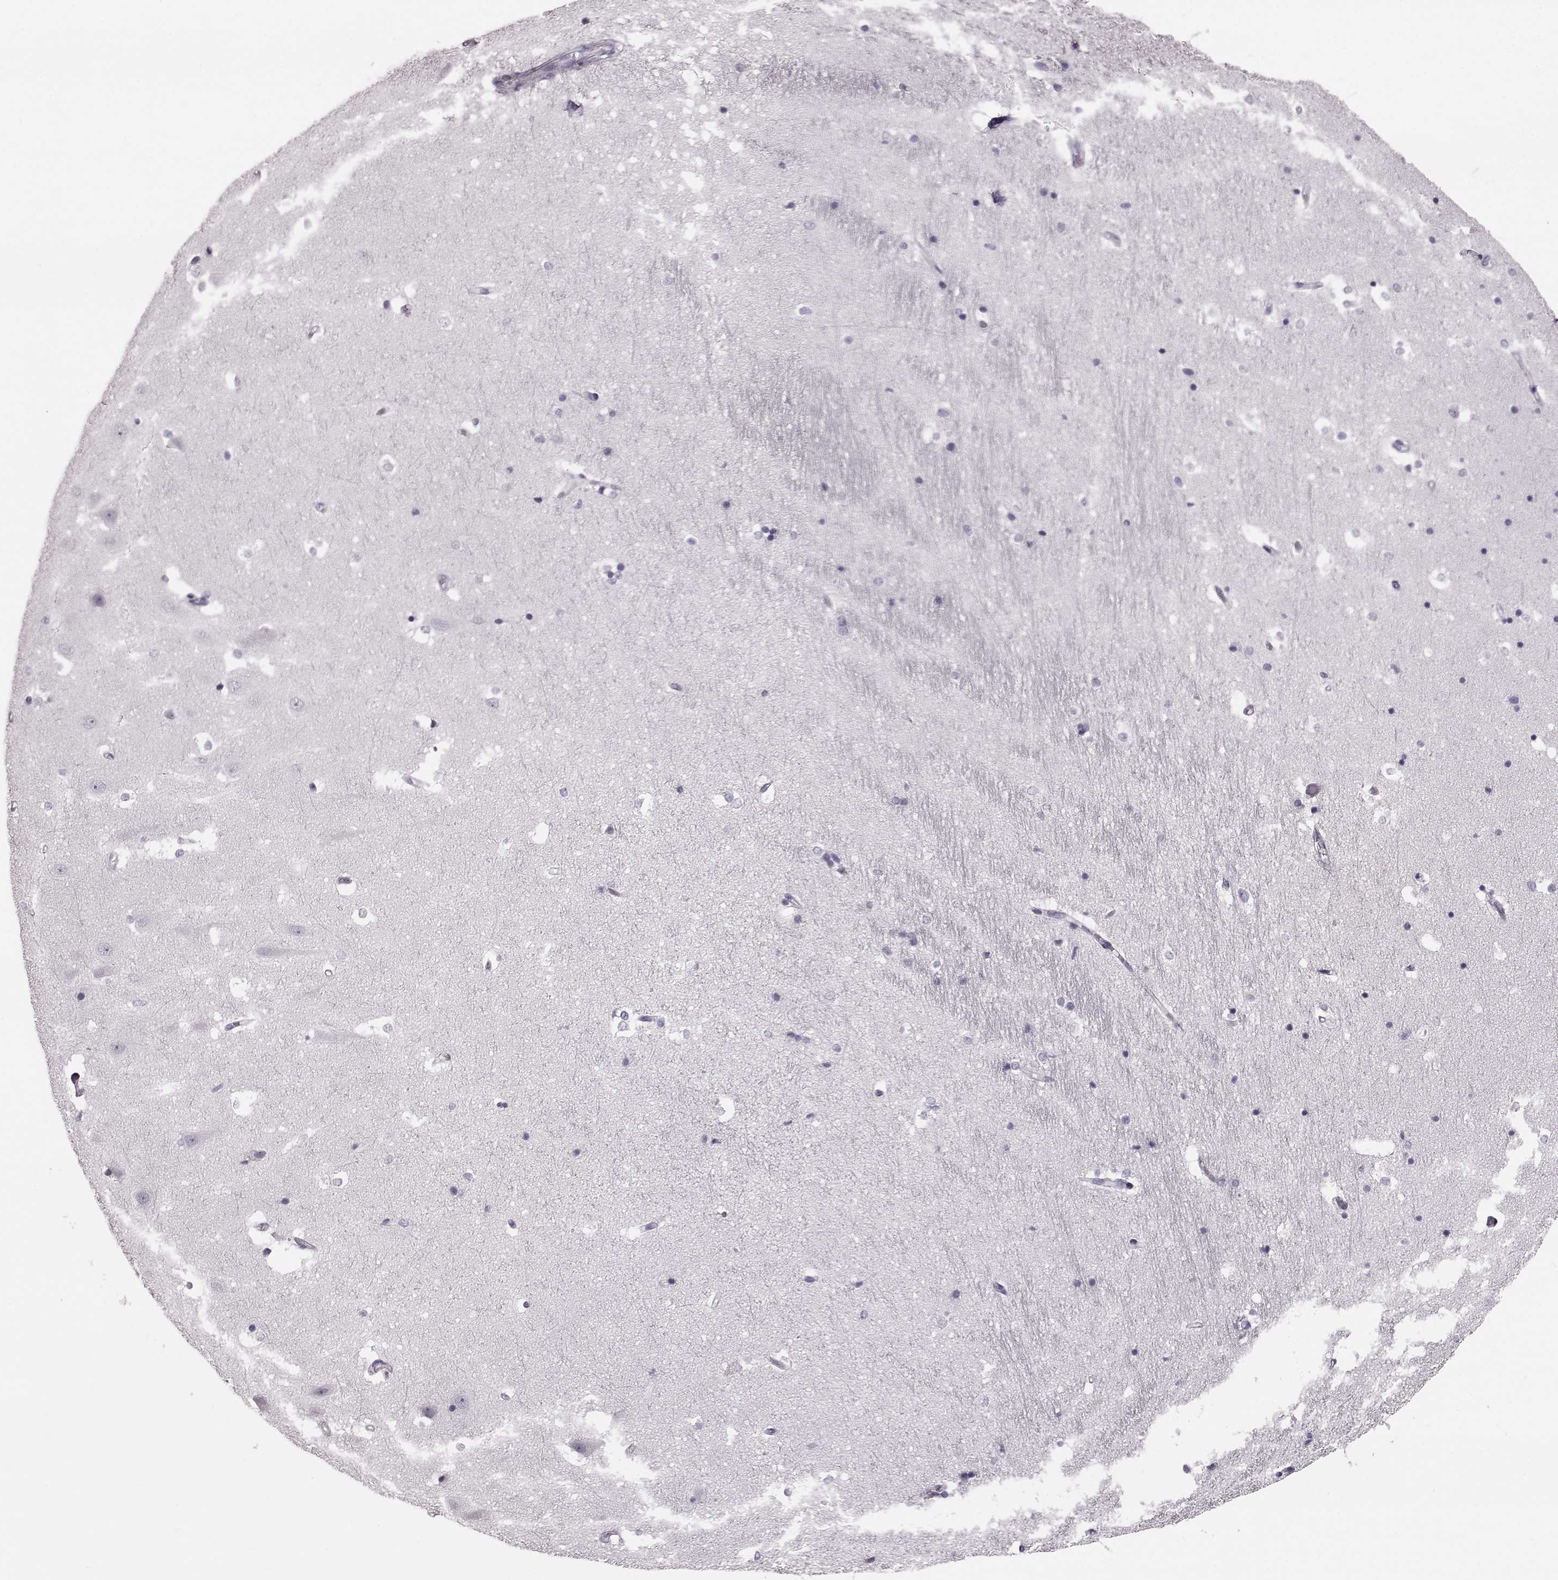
{"staining": {"intensity": "negative", "quantity": "none", "location": "none"}, "tissue": "hippocampus", "cell_type": "Glial cells", "image_type": "normal", "snomed": [{"axis": "morphology", "description": "Normal tissue, NOS"}, {"axis": "topography", "description": "Hippocampus"}], "caption": "Protein analysis of benign hippocampus shows no significant expression in glial cells. Brightfield microscopy of immunohistochemistry (IHC) stained with DAB (3,3'-diaminobenzidine) (brown) and hematoxylin (blue), captured at high magnification.", "gene": "TCHHL1", "patient": {"sex": "male", "age": 44}}